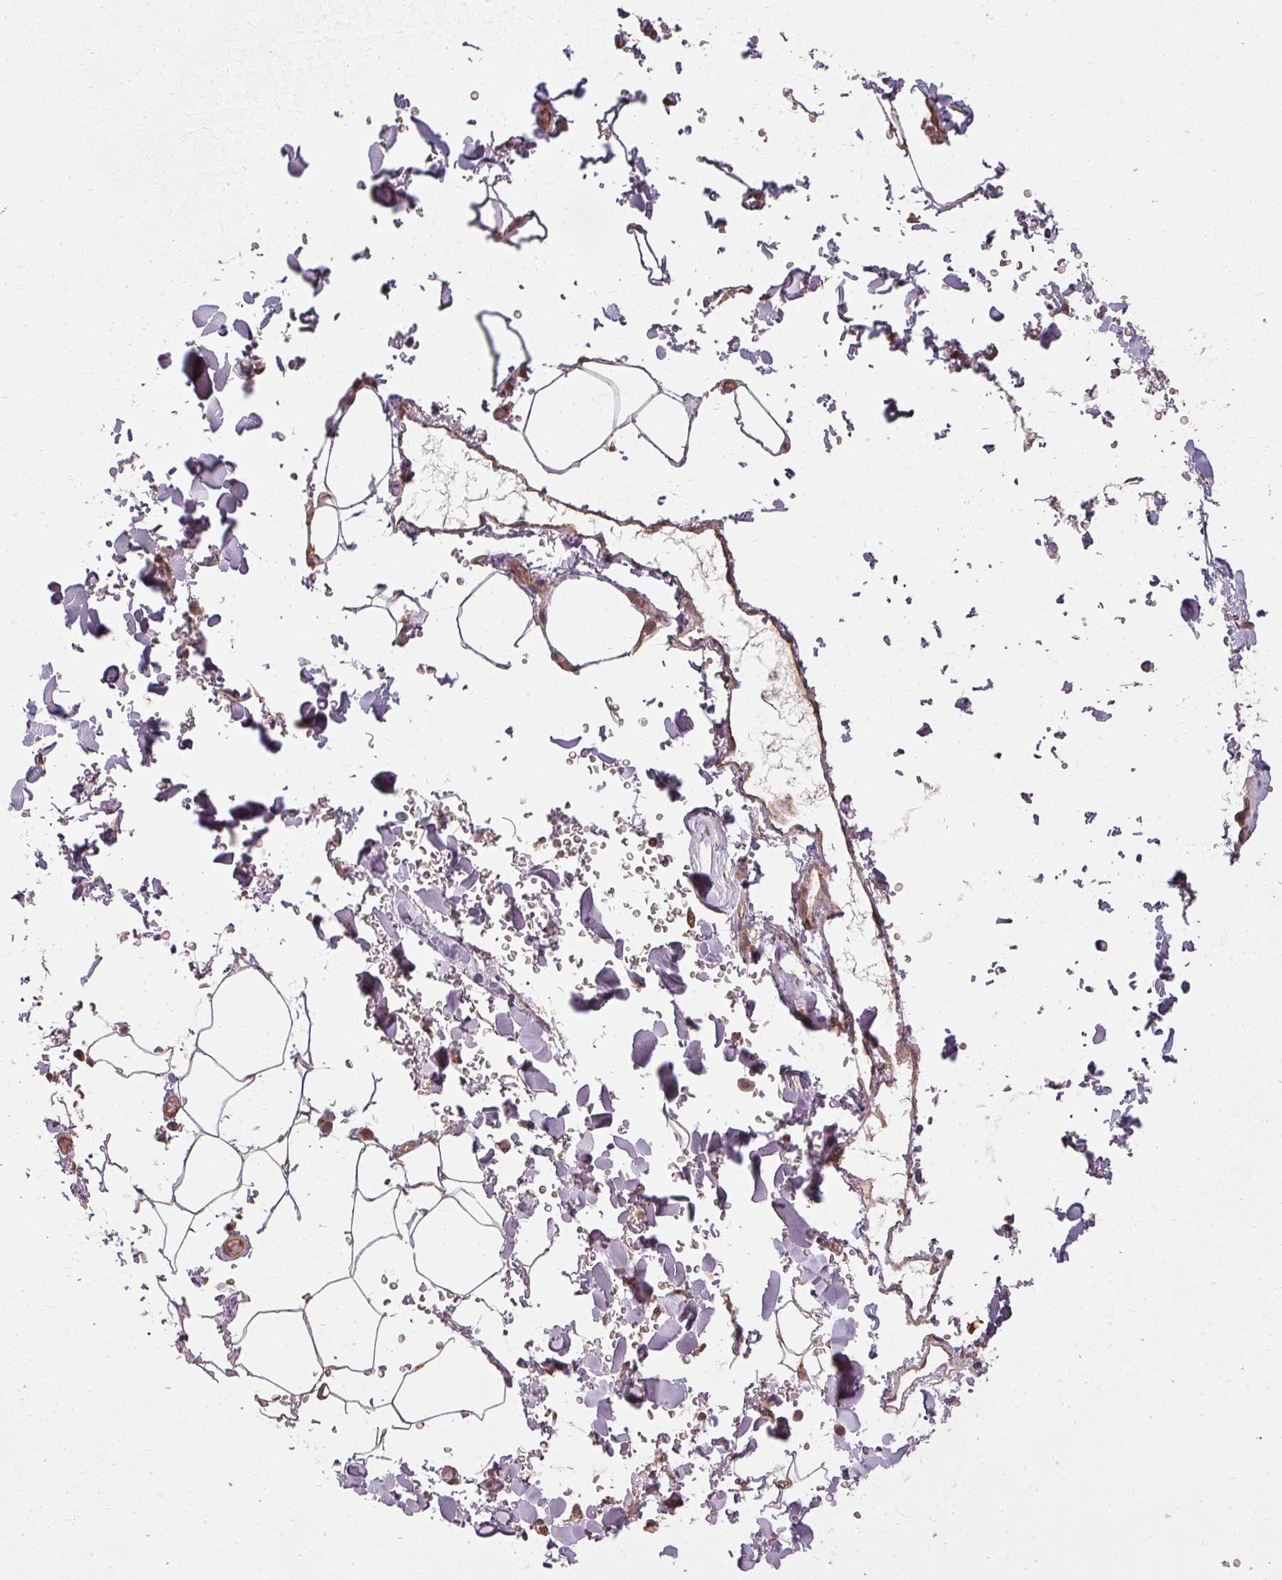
{"staining": {"intensity": "negative", "quantity": "none", "location": "none"}, "tissue": "adipose tissue", "cell_type": "Adipocytes", "image_type": "normal", "snomed": [{"axis": "morphology", "description": "Normal tissue, NOS"}, {"axis": "topography", "description": "Rectum"}, {"axis": "topography", "description": "Peripheral nerve tissue"}], "caption": "The image demonstrates no staining of adipocytes in normal adipose tissue. (Brightfield microscopy of DAB immunohistochemistry (IHC) at high magnification).", "gene": "RPL24", "patient": {"sex": "female", "age": 69}}